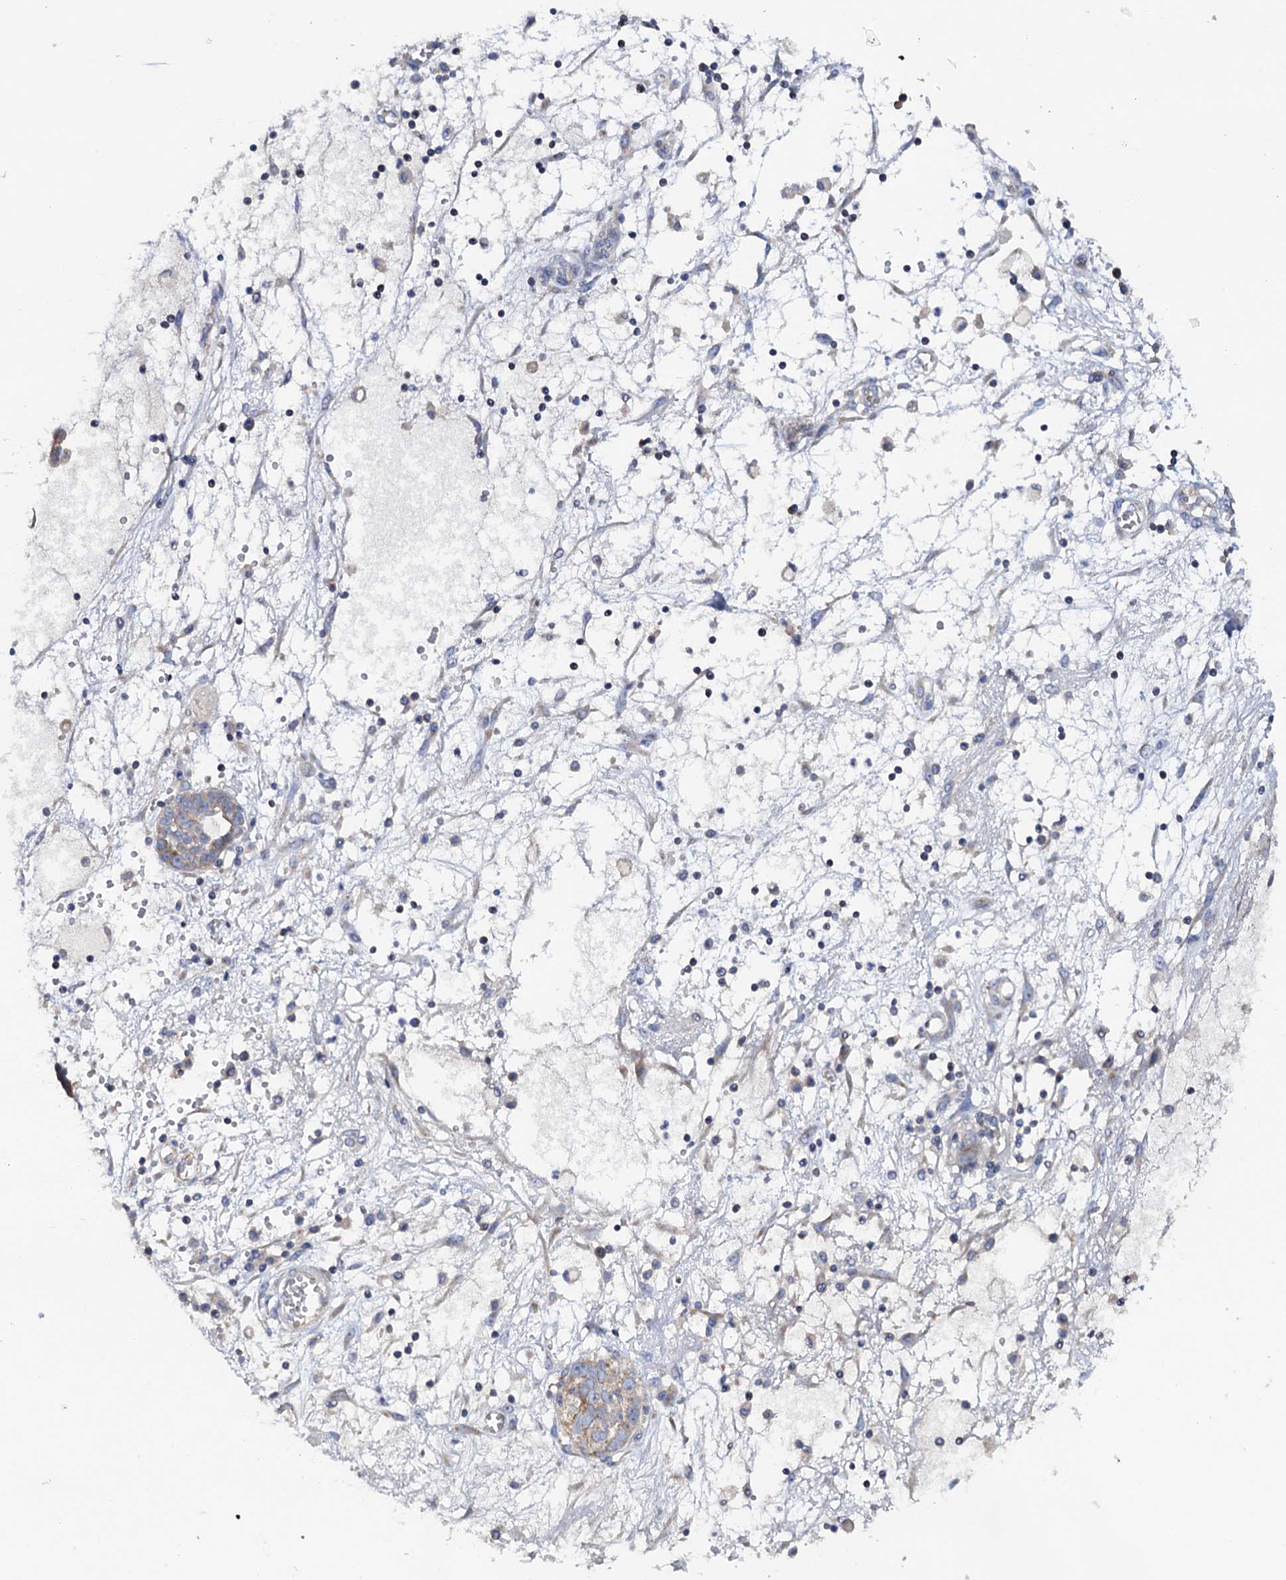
{"staining": {"intensity": "weak", "quantity": "<25%", "location": "cytoplasmic/membranous"}, "tissue": "ovarian cancer", "cell_type": "Tumor cells", "image_type": "cancer", "snomed": [{"axis": "morphology", "description": "Cystadenocarcinoma, serous, NOS"}, {"axis": "topography", "description": "Soft tissue"}, {"axis": "topography", "description": "Ovary"}], "caption": "Serous cystadenocarcinoma (ovarian) was stained to show a protein in brown. There is no significant staining in tumor cells. (Stains: DAB IHC with hematoxylin counter stain, Microscopy: brightfield microscopy at high magnification).", "gene": "MRPL48", "patient": {"sex": "female", "age": 57}}